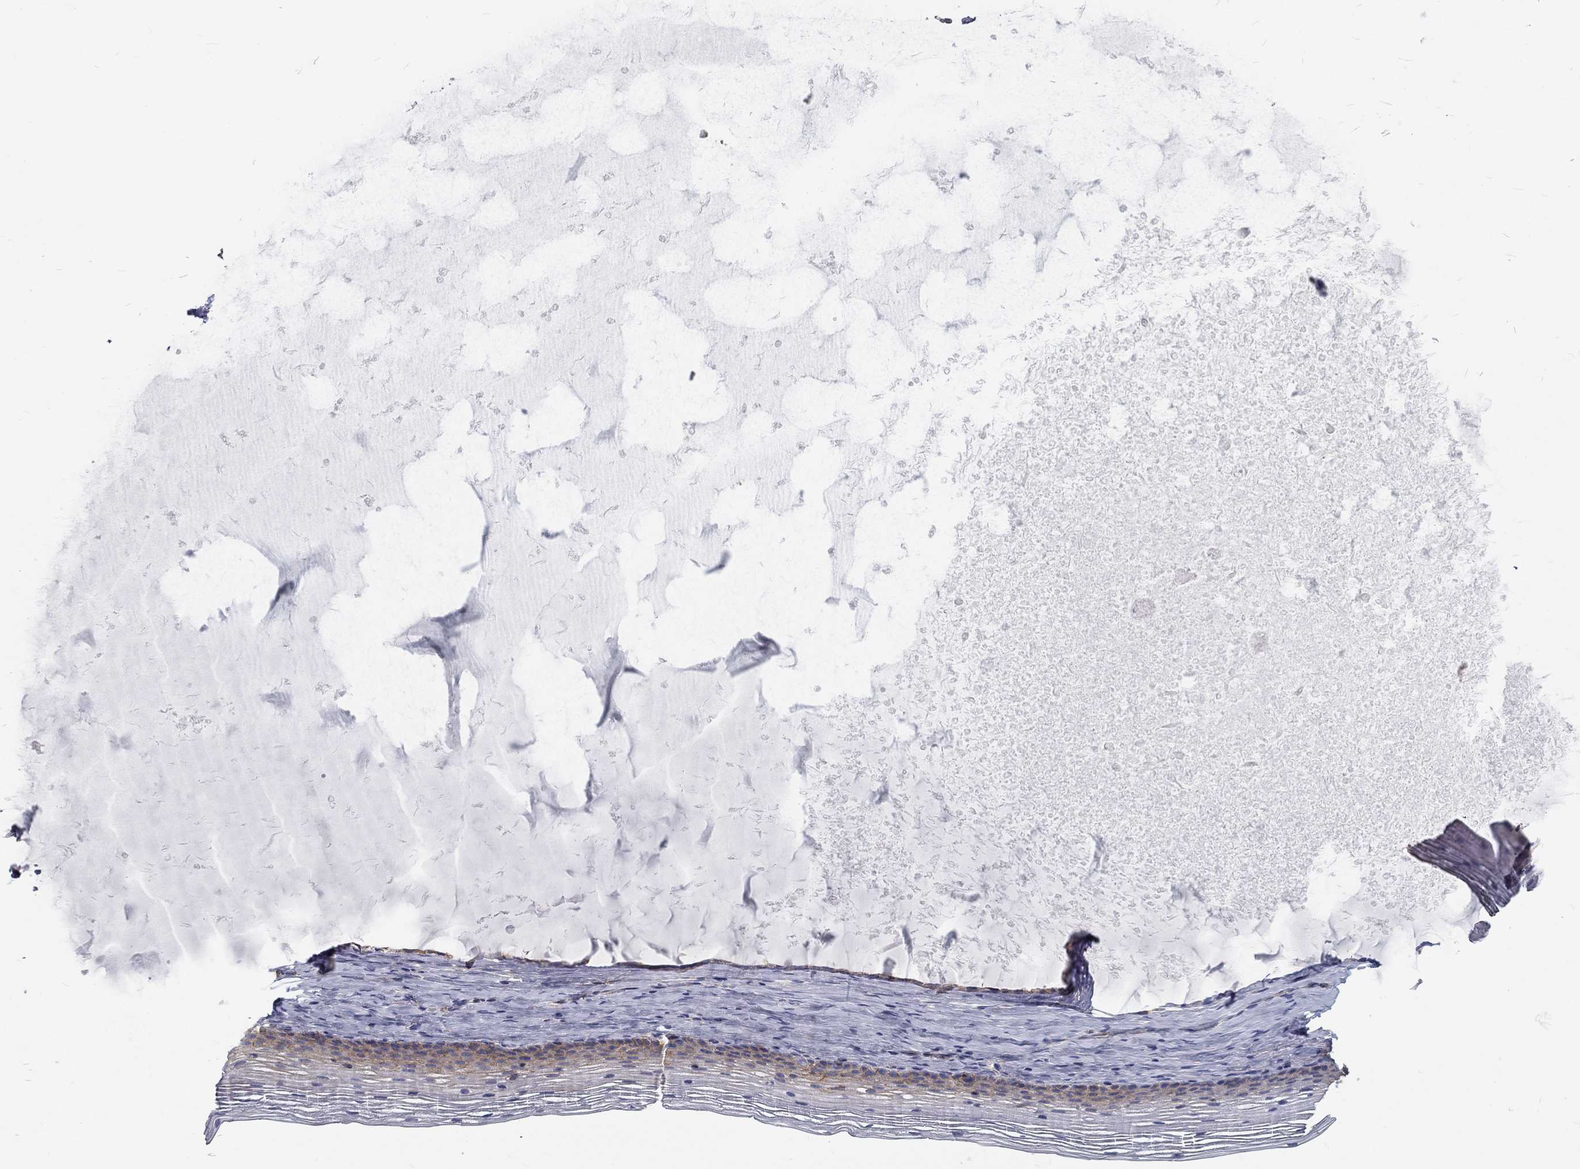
{"staining": {"intensity": "moderate", "quantity": ">75%", "location": "cytoplasmic/membranous"}, "tissue": "cervix", "cell_type": "Glandular cells", "image_type": "normal", "snomed": [{"axis": "morphology", "description": "Normal tissue, NOS"}, {"axis": "topography", "description": "Cervix"}], "caption": "This histopathology image reveals unremarkable cervix stained with immunohistochemistry to label a protein in brown. The cytoplasmic/membranous of glandular cells show moderate positivity for the protein. Nuclei are counter-stained blue.", "gene": "MTMR11", "patient": {"sex": "female", "age": 39}}